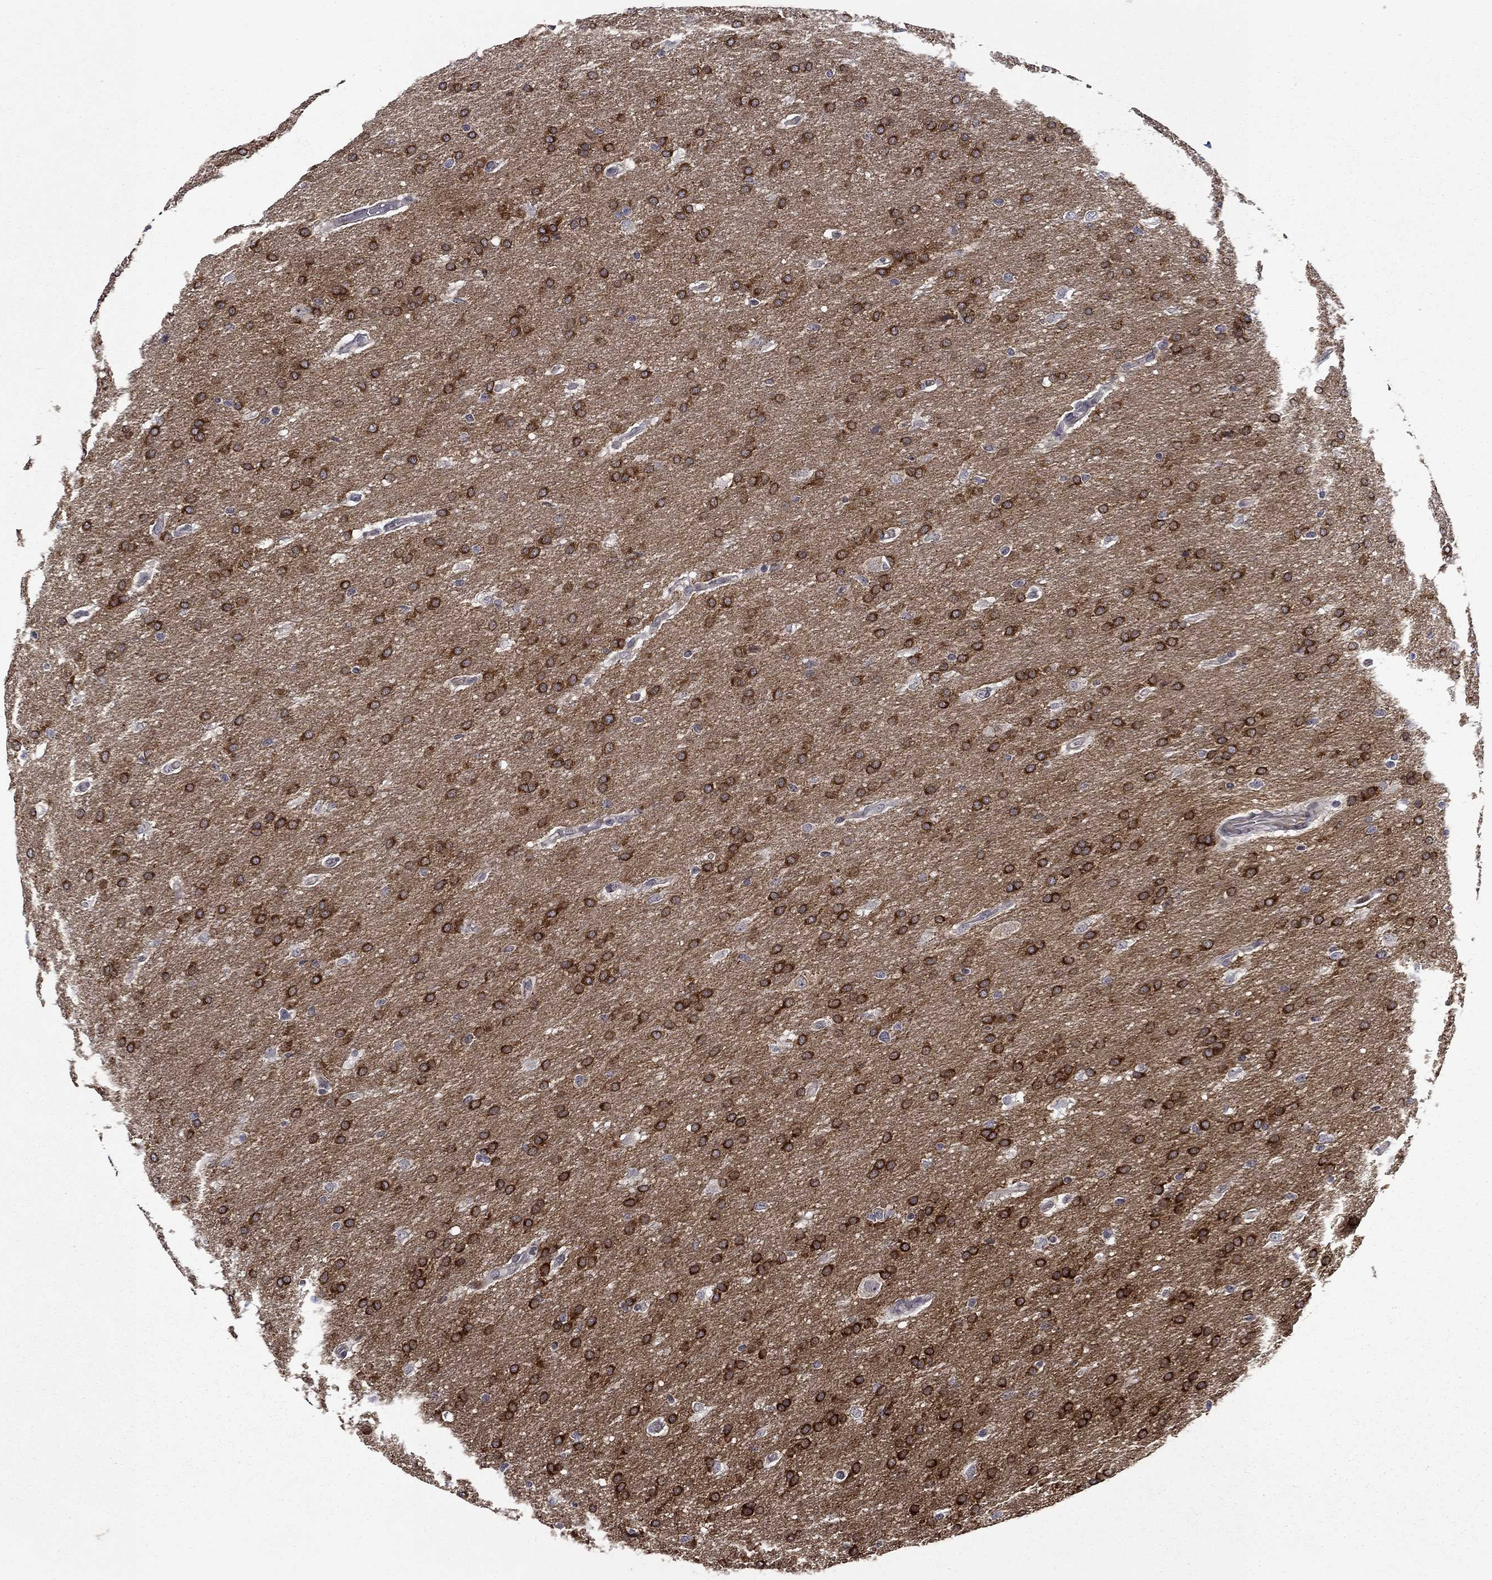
{"staining": {"intensity": "strong", "quantity": ">75%", "location": "cytoplasmic/membranous"}, "tissue": "glioma", "cell_type": "Tumor cells", "image_type": "cancer", "snomed": [{"axis": "morphology", "description": "Glioma, malignant, Low grade"}, {"axis": "topography", "description": "Brain"}], "caption": "Tumor cells show high levels of strong cytoplasmic/membranous expression in approximately >75% of cells in malignant glioma (low-grade).", "gene": "B3GAT1", "patient": {"sex": "female", "age": 37}}